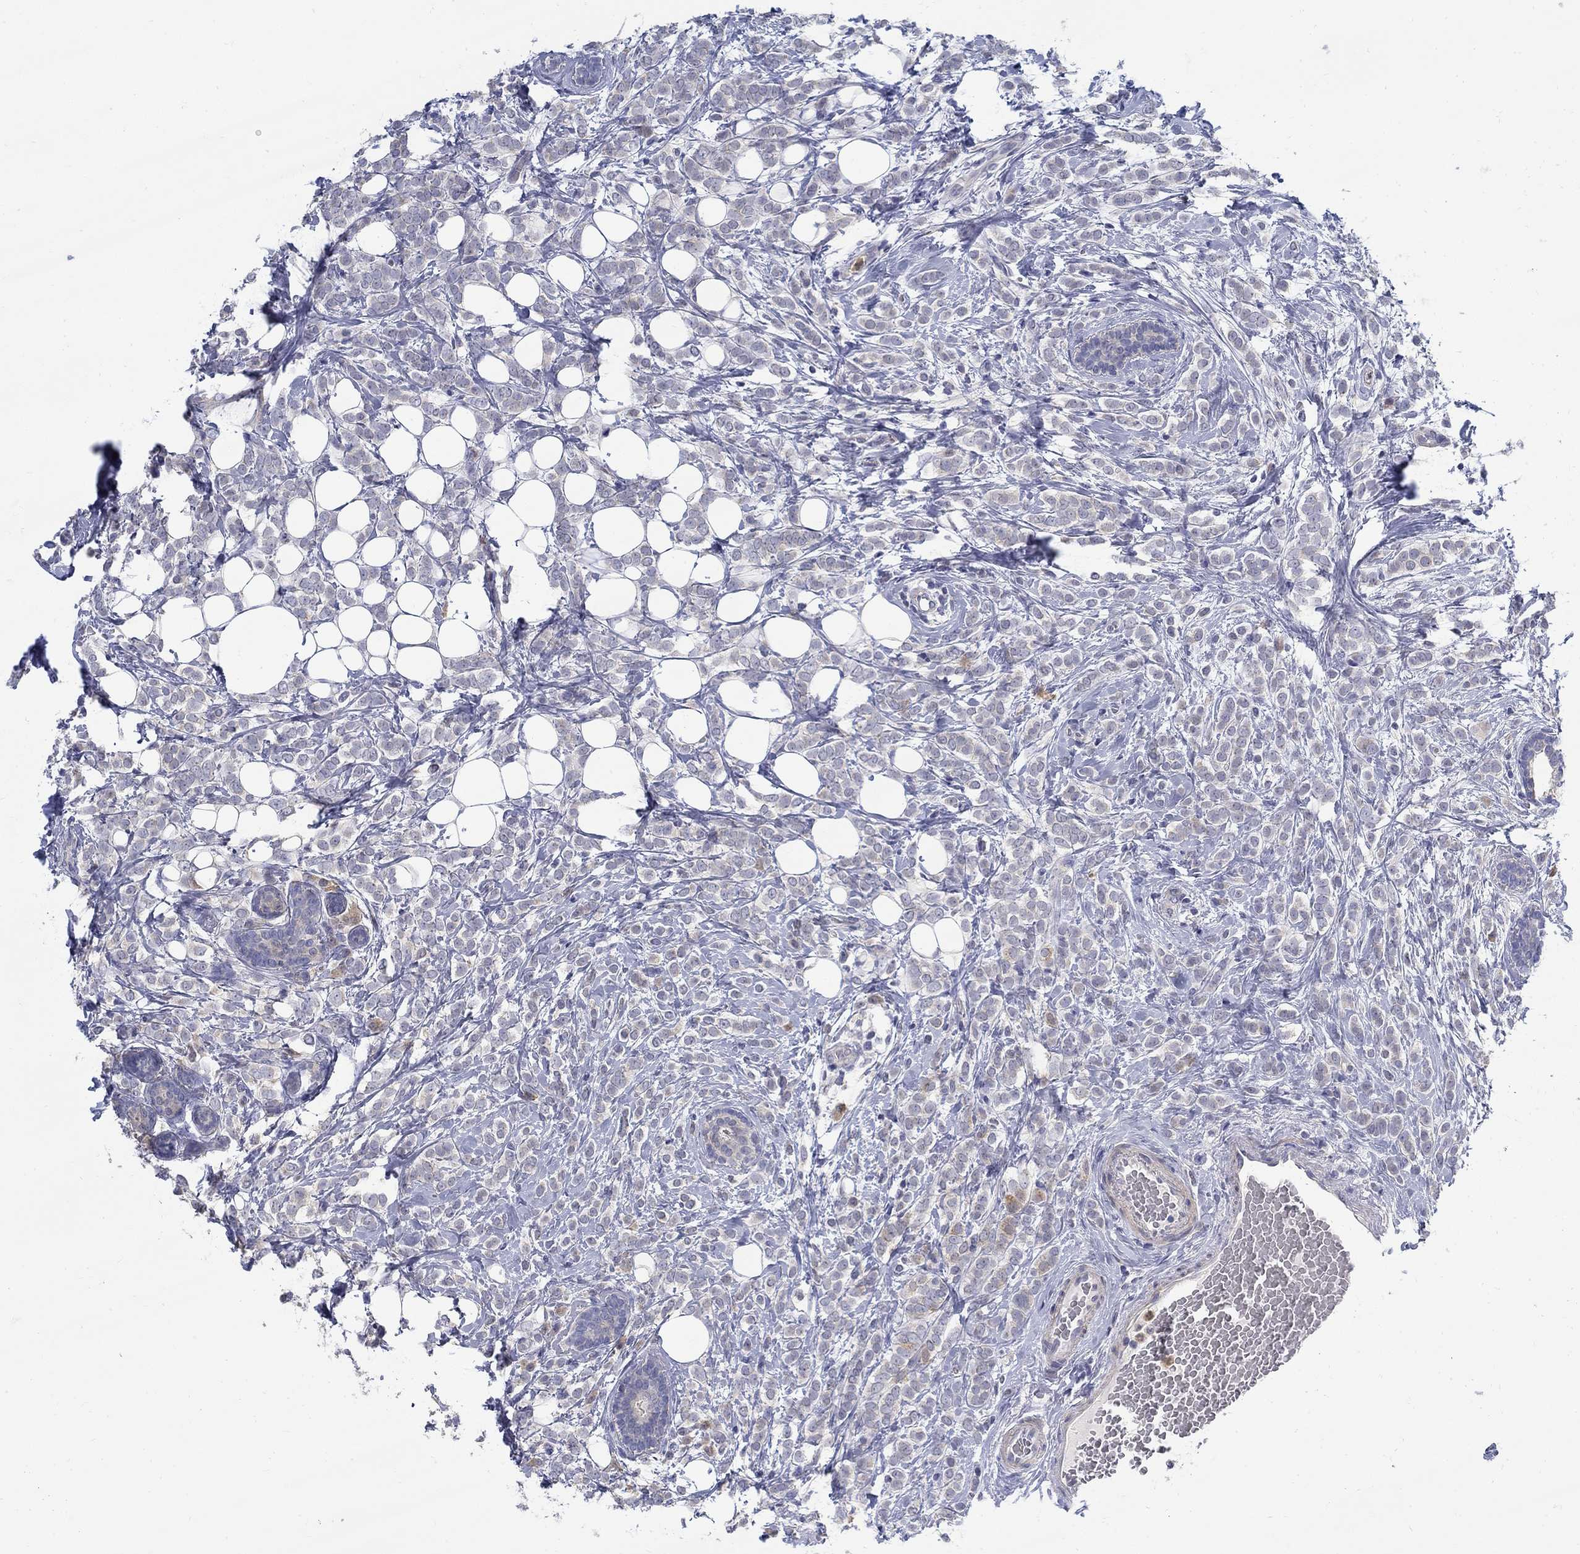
{"staining": {"intensity": "negative", "quantity": "none", "location": "none"}, "tissue": "breast cancer", "cell_type": "Tumor cells", "image_type": "cancer", "snomed": [{"axis": "morphology", "description": "Lobular carcinoma"}, {"axis": "topography", "description": "Breast"}], "caption": "High magnification brightfield microscopy of breast cancer stained with DAB (3,3'-diaminobenzidine) (brown) and counterstained with hematoxylin (blue): tumor cells show no significant positivity. Brightfield microscopy of immunohistochemistry stained with DAB (brown) and hematoxylin (blue), captured at high magnification.", "gene": "ABCA4", "patient": {"sex": "female", "age": 49}}